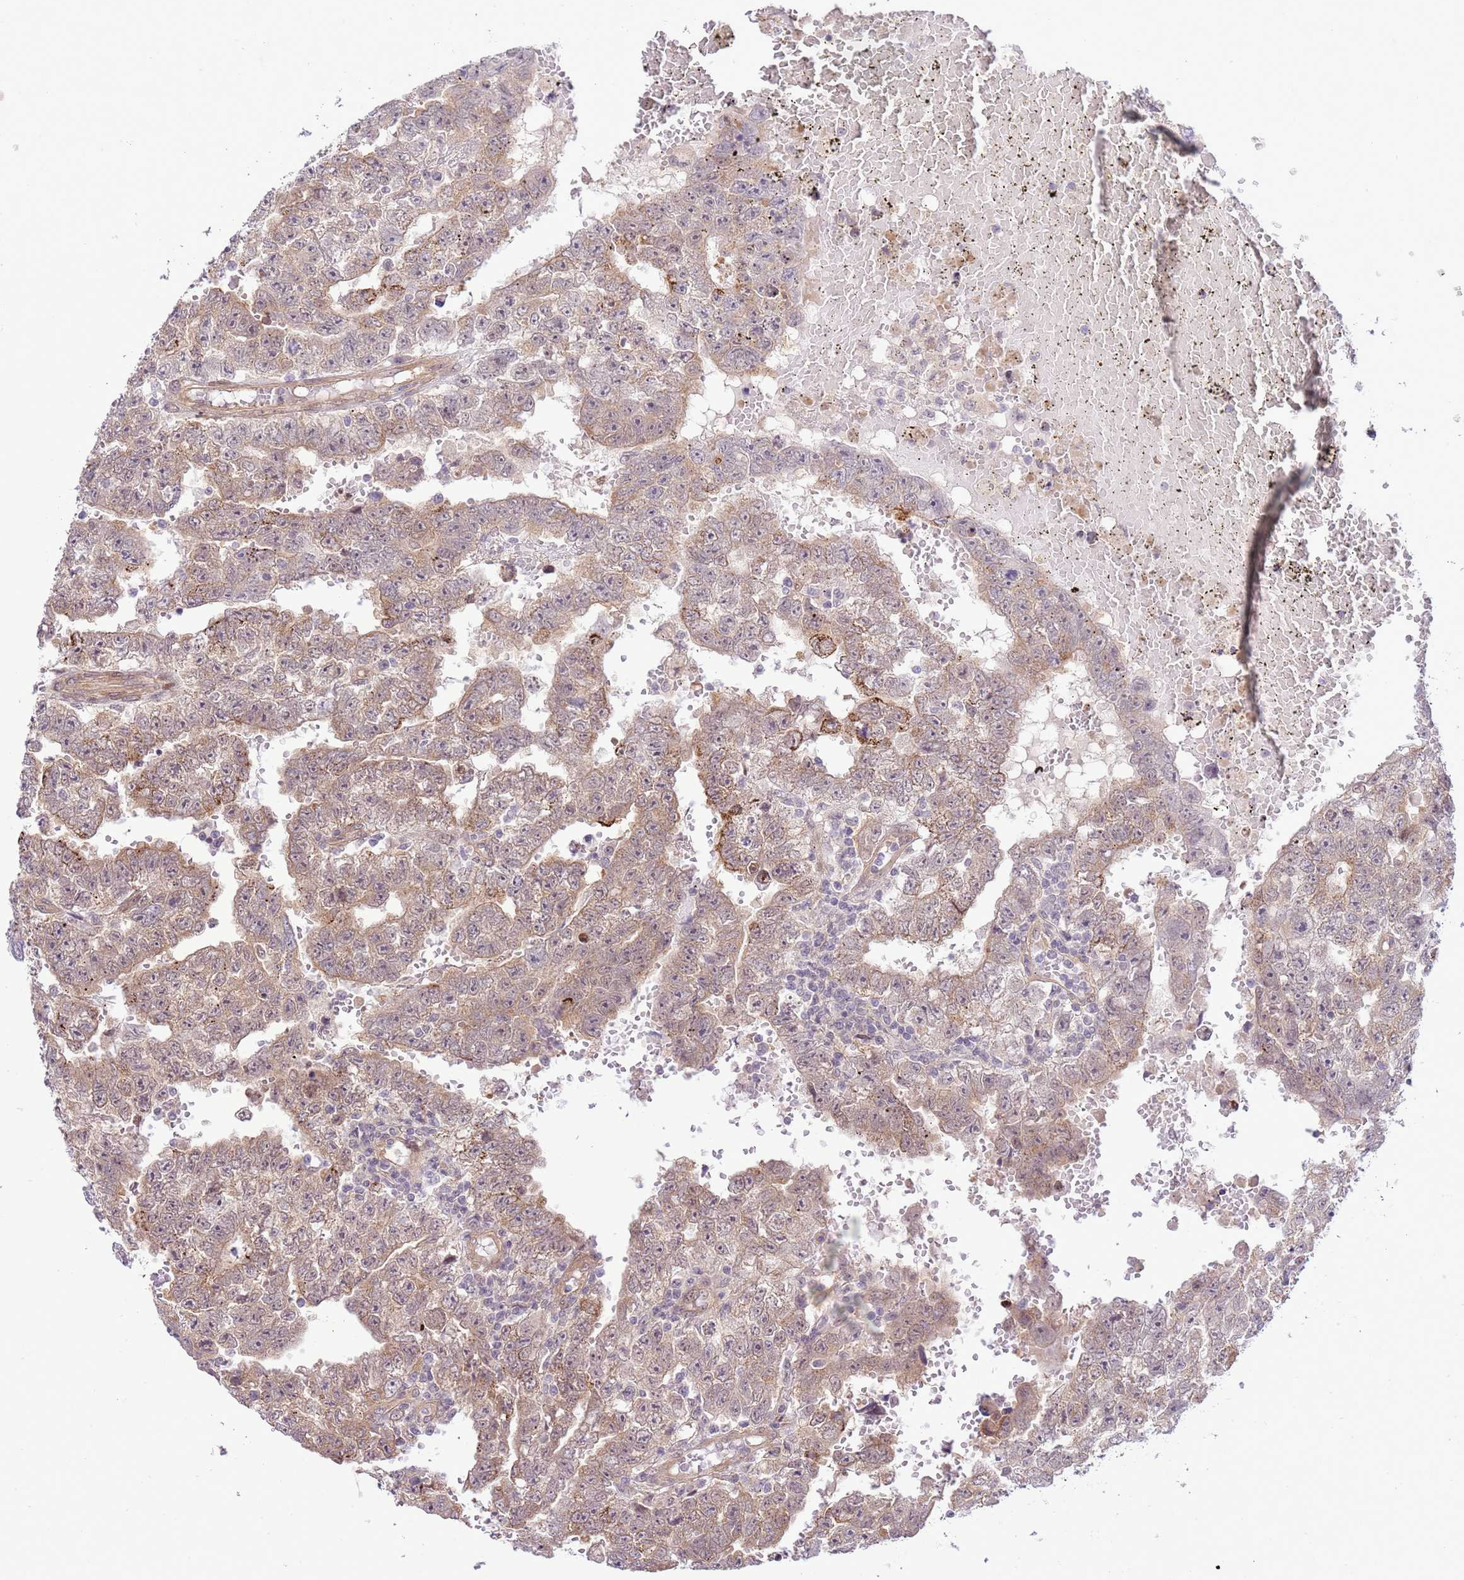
{"staining": {"intensity": "weak", "quantity": ">75%", "location": "cytoplasmic/membranous"}, "tissue": "testis cancer", "cell_type": "Tumor cells", "image_type": "cancer", "snomed": [{"axis": "morphology", "description": "Carcinoma, Embryonal, NOS"}, {"axis": "topography", "description": "Testis"}], "caption": "Testis cancer tissue shows weak cytoplasmic/membranous staining in about >75% of tumor cells", "gene": "SCARA3", "patient": {"sex": "male", "age": 25}}